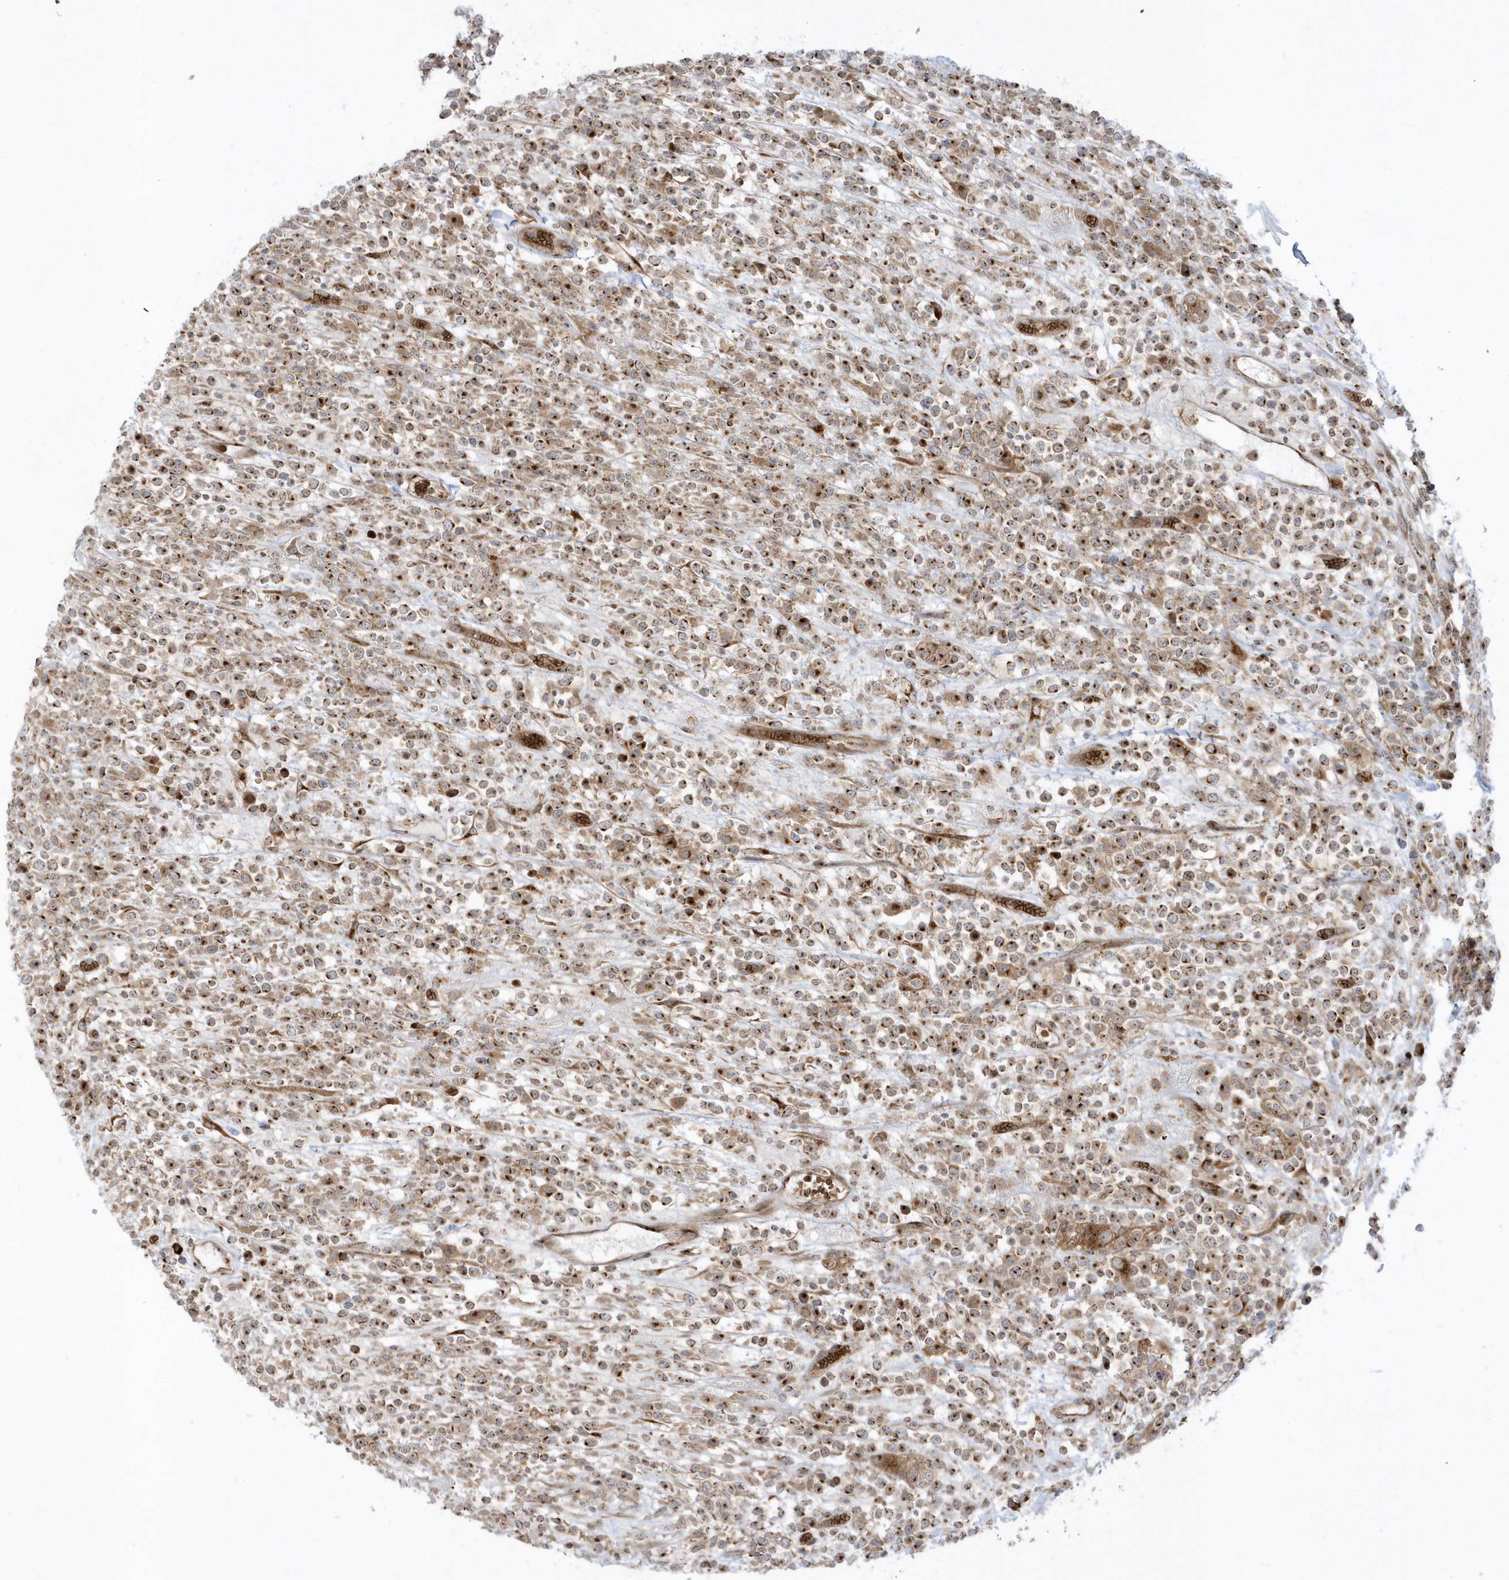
{"staining": {"intensity": "moderate", "quantity": ">75%", "location": "cytoplasmic/membranous"}, "tissue": "lymphoma", "cell_type": "Tumor cells", "image_type": "cancer", "snomed": [{"axis": "morphology", "description": "Malignant lymphoma, non-Hodgkin's type, High grade"}, {"axis": "topography", "description": "Colon"}], "caption": "Immunohistochemical staining of lymphoma shows medium levels of moderate cytoplasmic/membranous positivity in about >75% of tumor cells.", "gene": "RPP40", "patient": {"sex": "female", "age": 53}}